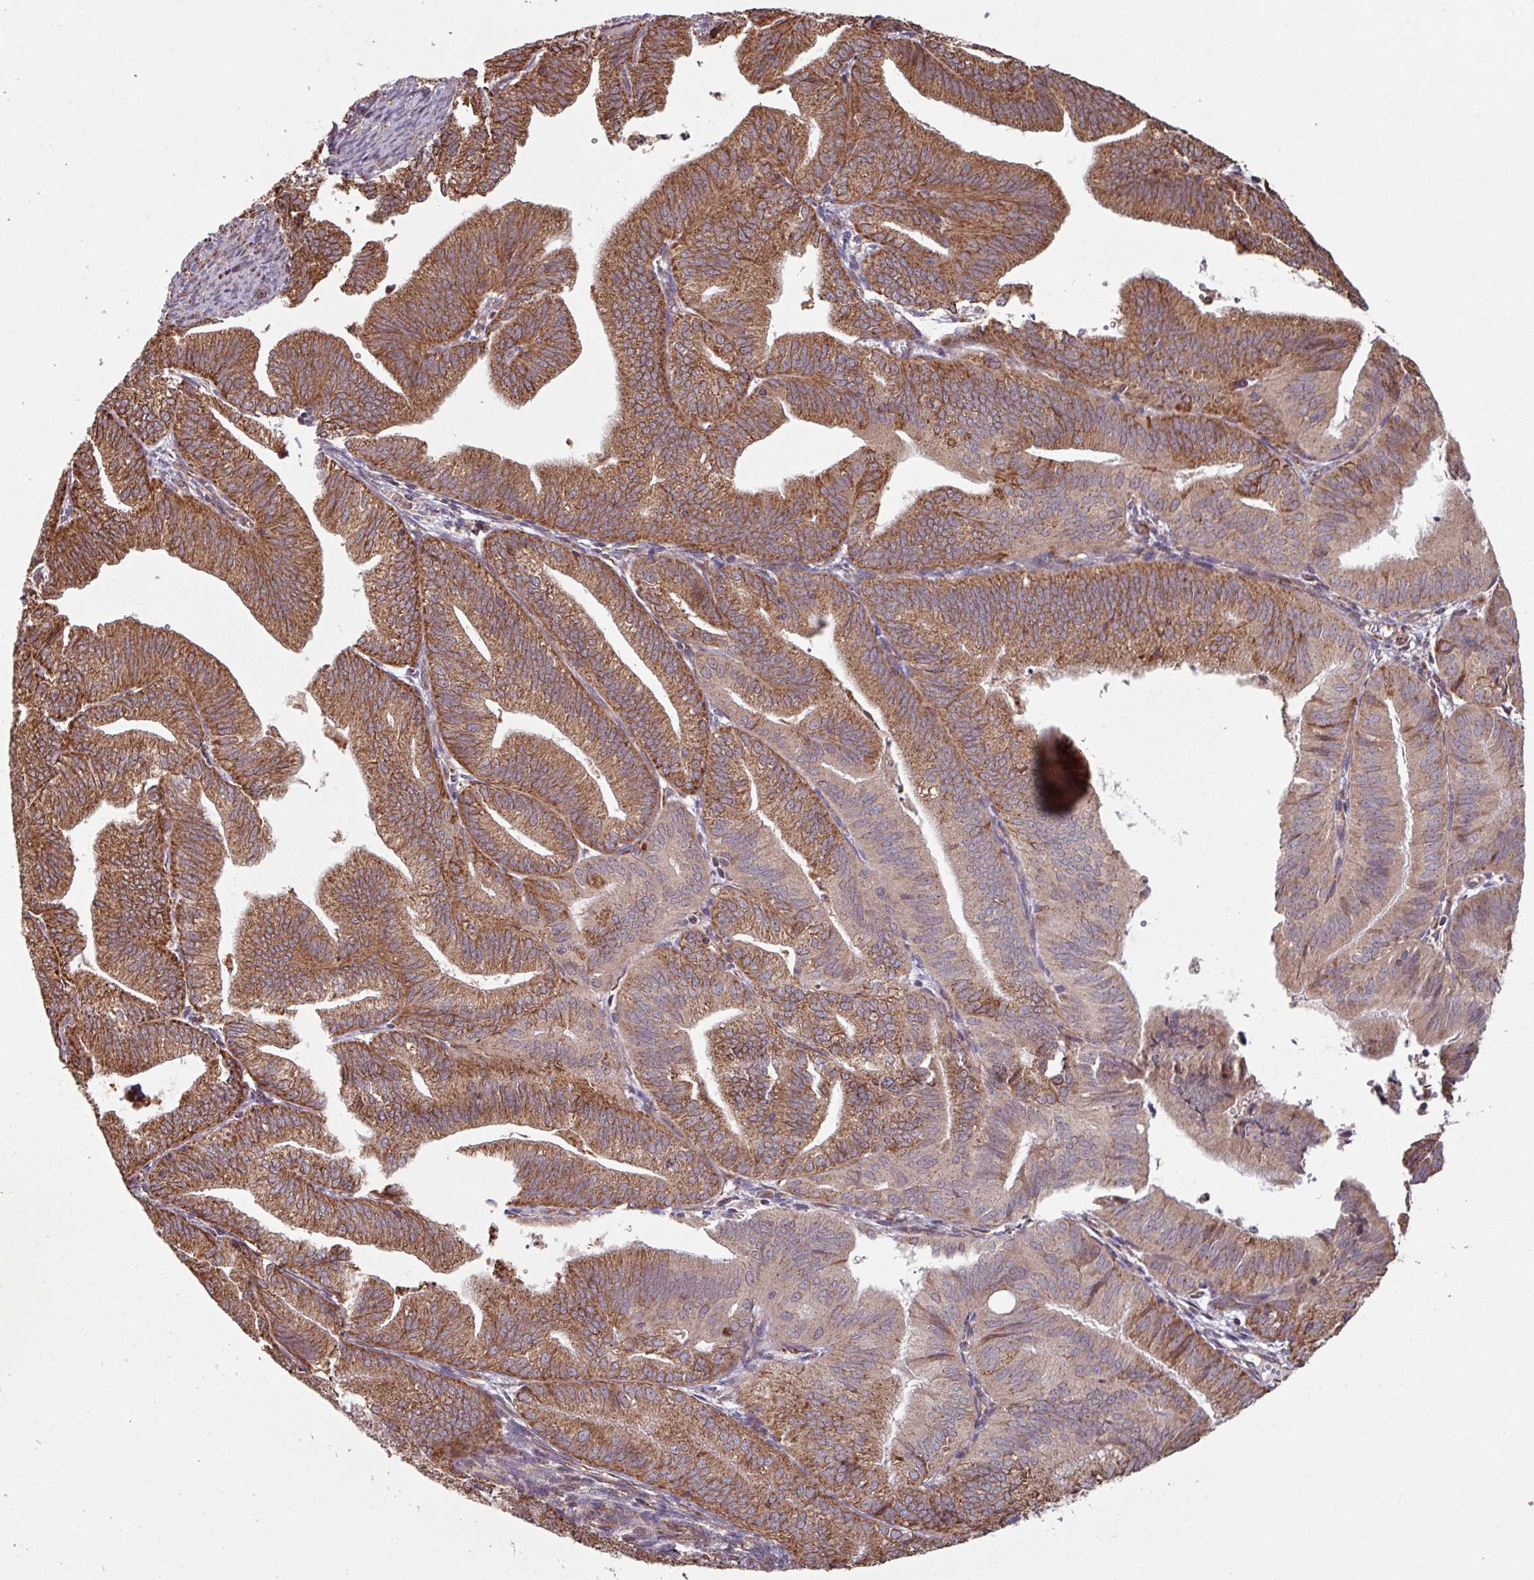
{"staining": {"intensity": "strong", "quantity": ">75%", "location": "cytoplasmic/membranous"}, "tissue": "endometrial cancer", "cell_type": "Tumor cells", "image_type": "cancer", "snomed": [{"axis": "morphology", "description": "Adenocarcinoma, NOS"}, {"axis": "topography", "description": "Endometrium"}], "caption": "High-magnification brightfield microscopy of endometrial adenocarcinoma stained with DAB (3,3'-diaminobenzidine) (brown) and counterstained with hematoxylin (blue). tumor cells exhibit strong cytoplasmic/membranous expression is present in approximately>75% of cells. The staining is performed using DAB (3,3'-diaminobenzidine) brown chromogen to label protein expression. The nuclei are counter-stained blue using hematoxylin.", "gene": "COX7C", "patient": {"sex": "female", "age": 70}}